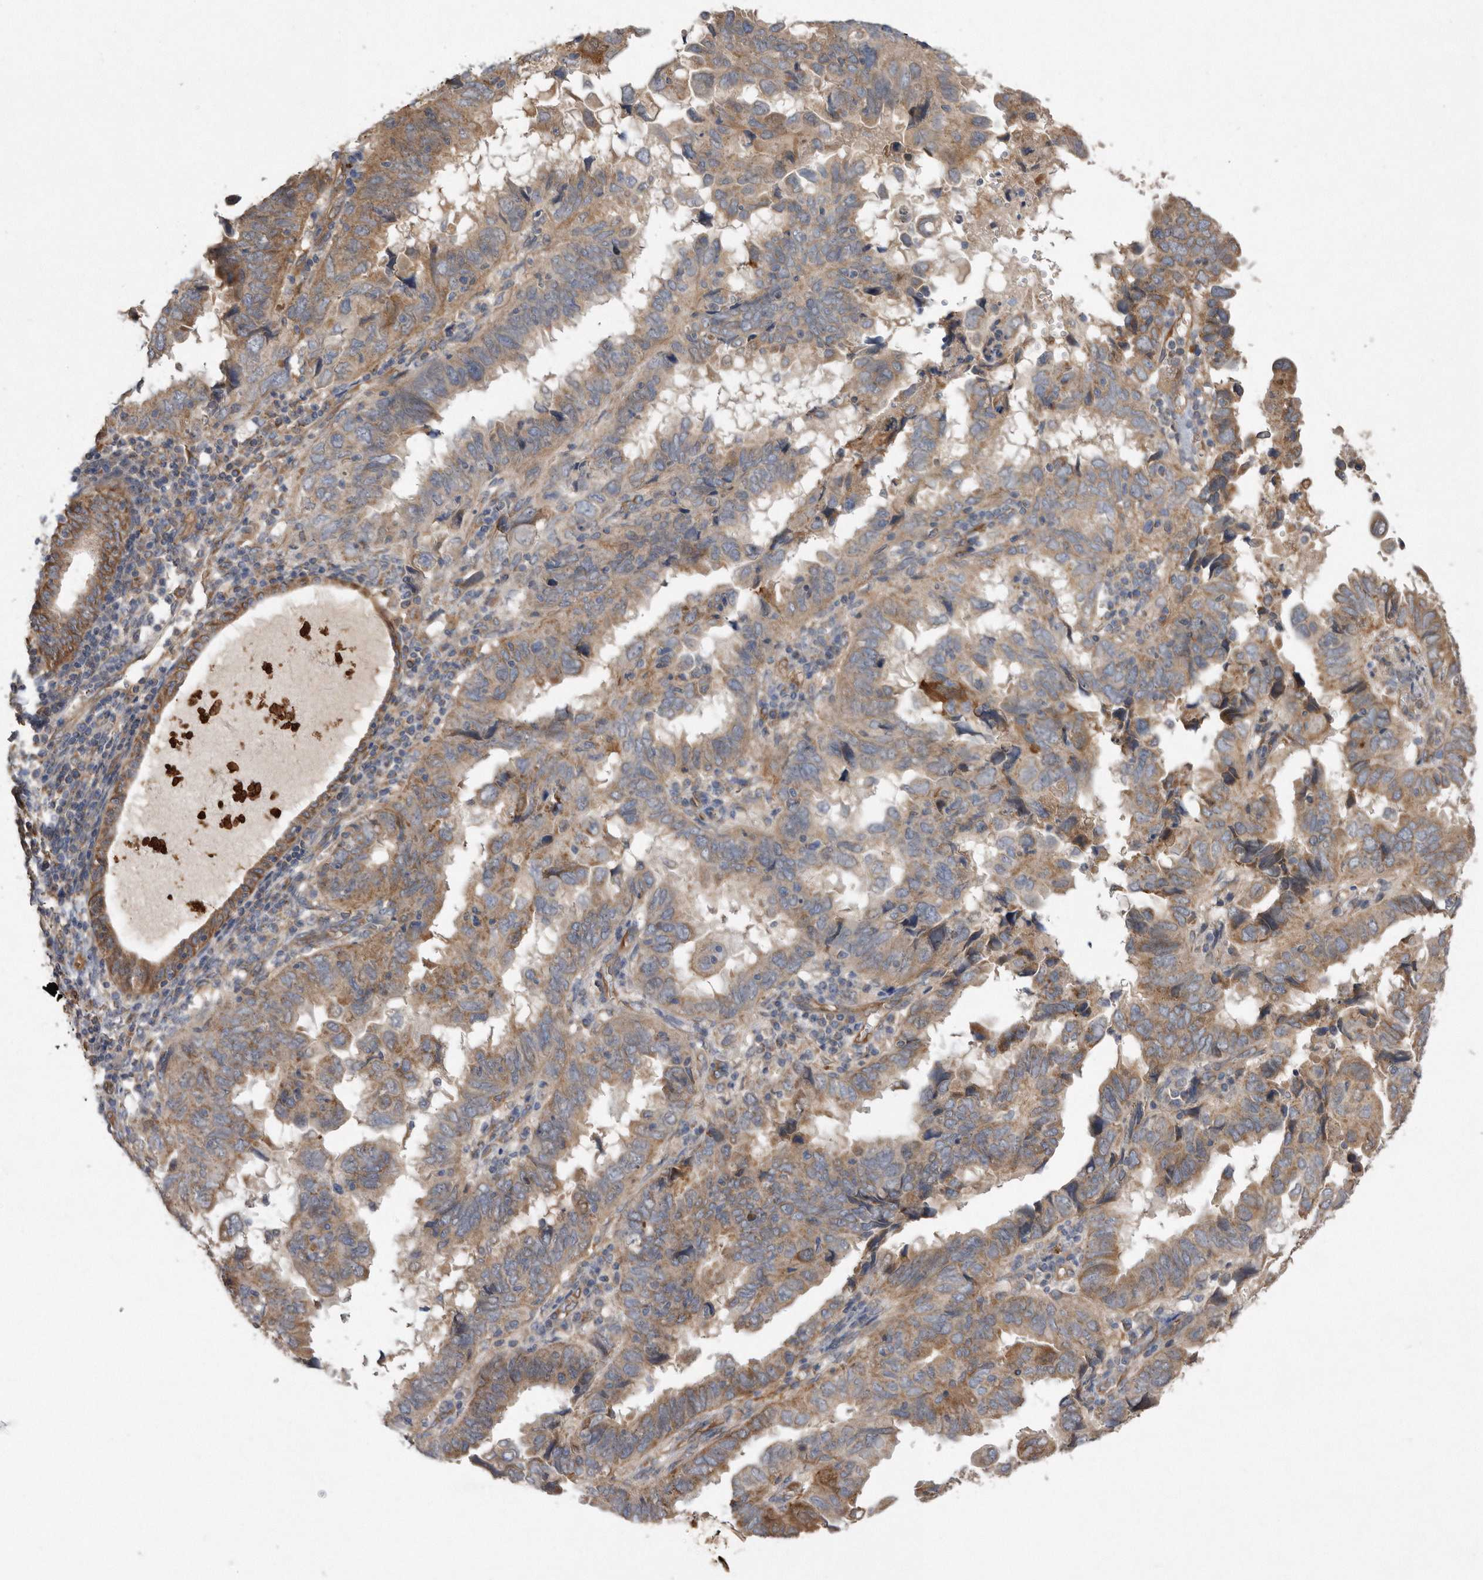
{"staining": {"intensity": "moderate", "quantity": "25%-75%", "location": "cytoplasmic/membranous"}, "tissue": "endometrial cancer", "cell_type": "Tumor cells", "image_type": "cancer", "snomed": [{"axis": "morphology", "description": "Adenocarcinoma, NOS"}, {"axis": "topography", "description": "Uterus"}], "caption": "Endometrial adenocarcinoma stained for a protein exhibits moderate cytoplasmic/membranous positivity in tumor cells. (DAB = brown stain, brightfield microscopy at high magnification).", "gene": "PON2", "patient": {"sex": "female", "age": 77}}